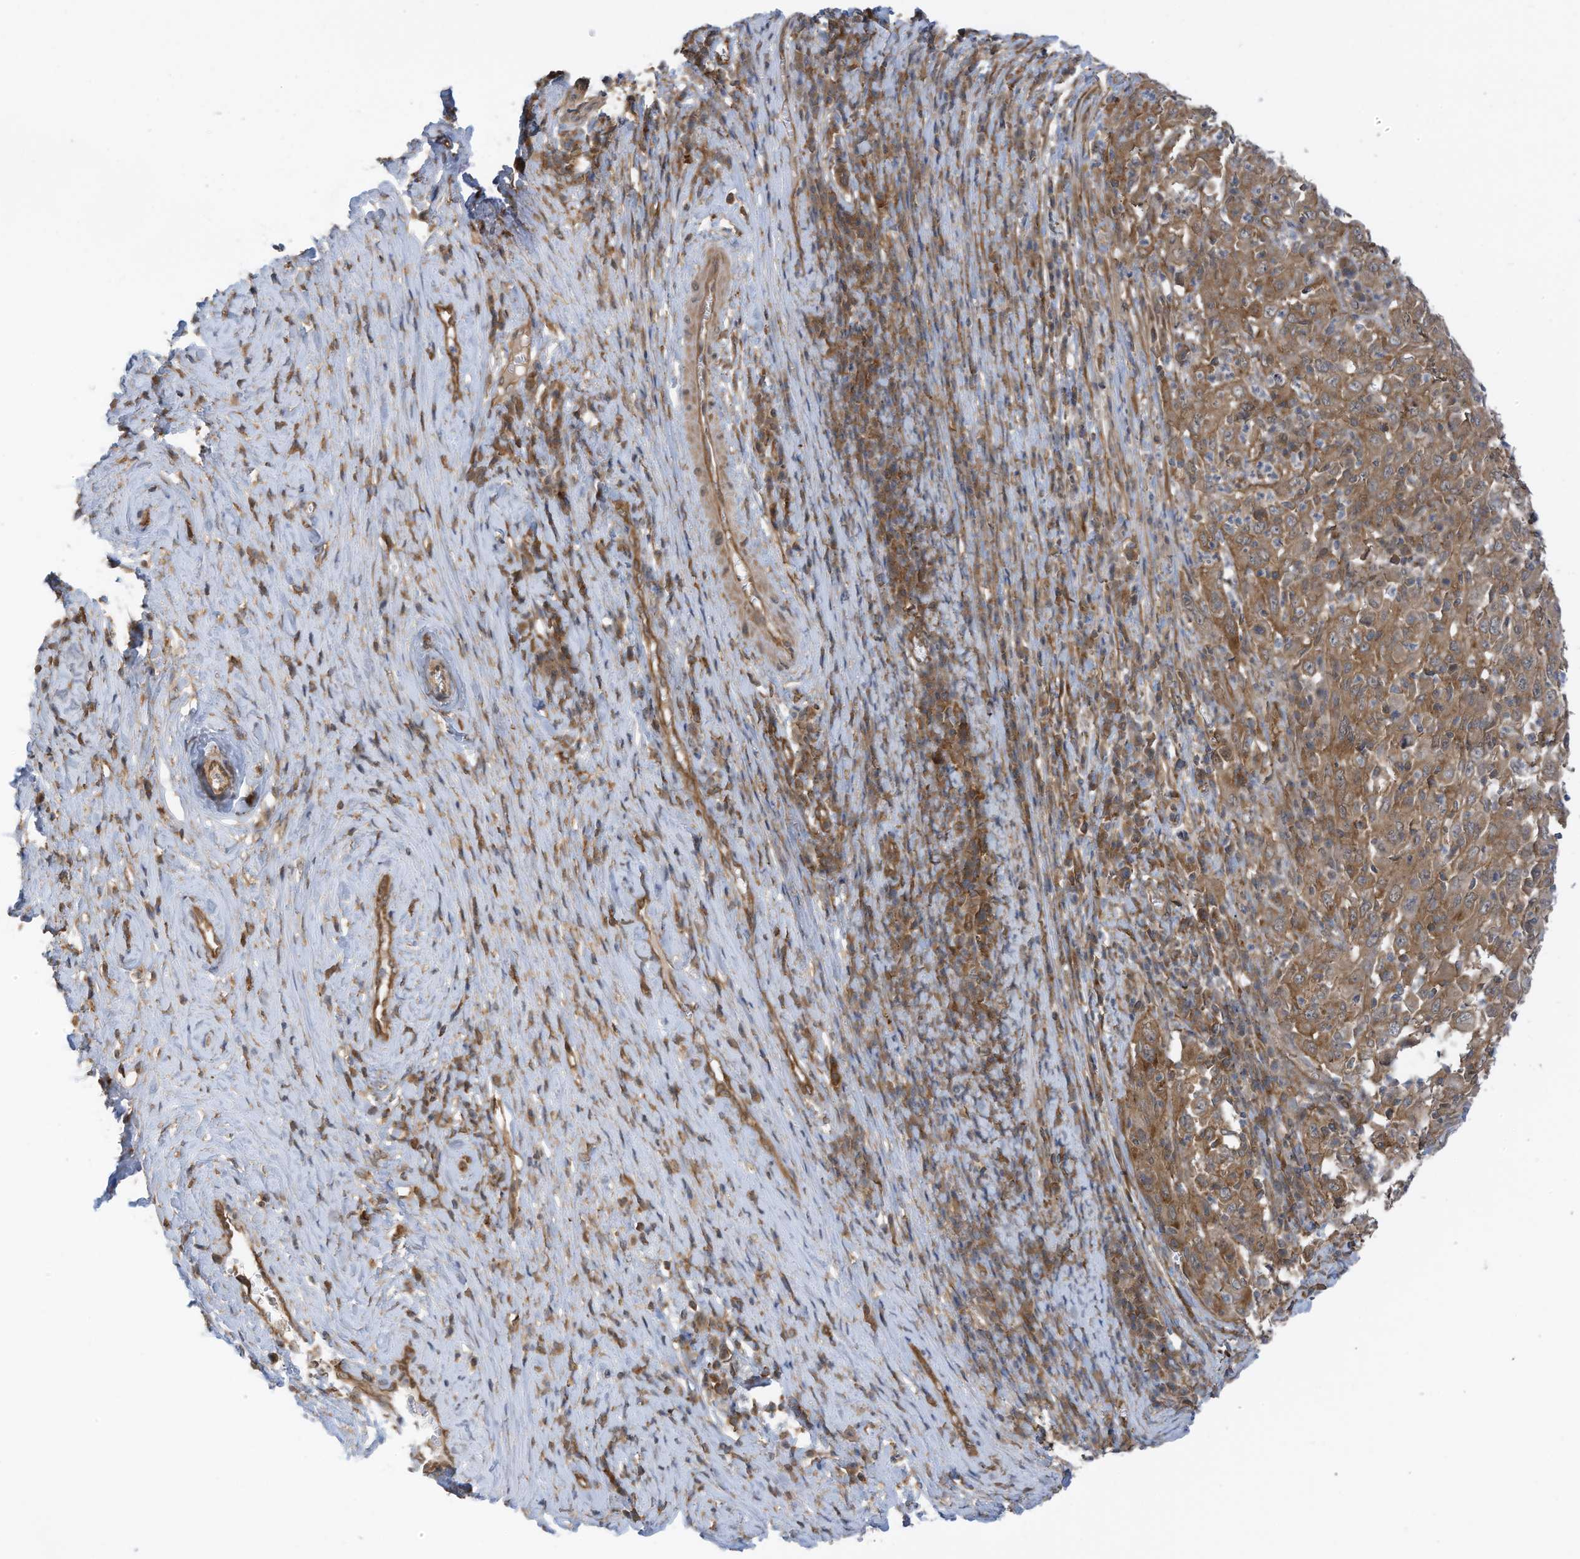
{"staining": {"intensity": "moderate", "quantity": ">75%", "location": "cytoplasmic/membranous"}, "tissue": "cervical cancer", "cell_type": "Tumor cells", "image_type": "cancer", "snomed": [{"axis": "morphology", "description": "Squamous cell carcinoma, NOS"}, {"axis": "topography", "description": "Cervix"}], "caption": "Protein expression analysis of human cervical cancer (squamous cell carcinoma) reveals moderate cytoplasmic/membranous staining in approximately >75% of tumor cells. (DAB (3,3'-diaminobenzidine) IHC, brown staining for protein, blue staining for nuclei).", "gene": "REPS1", "patient": {"sex": "female", "age": 46}}